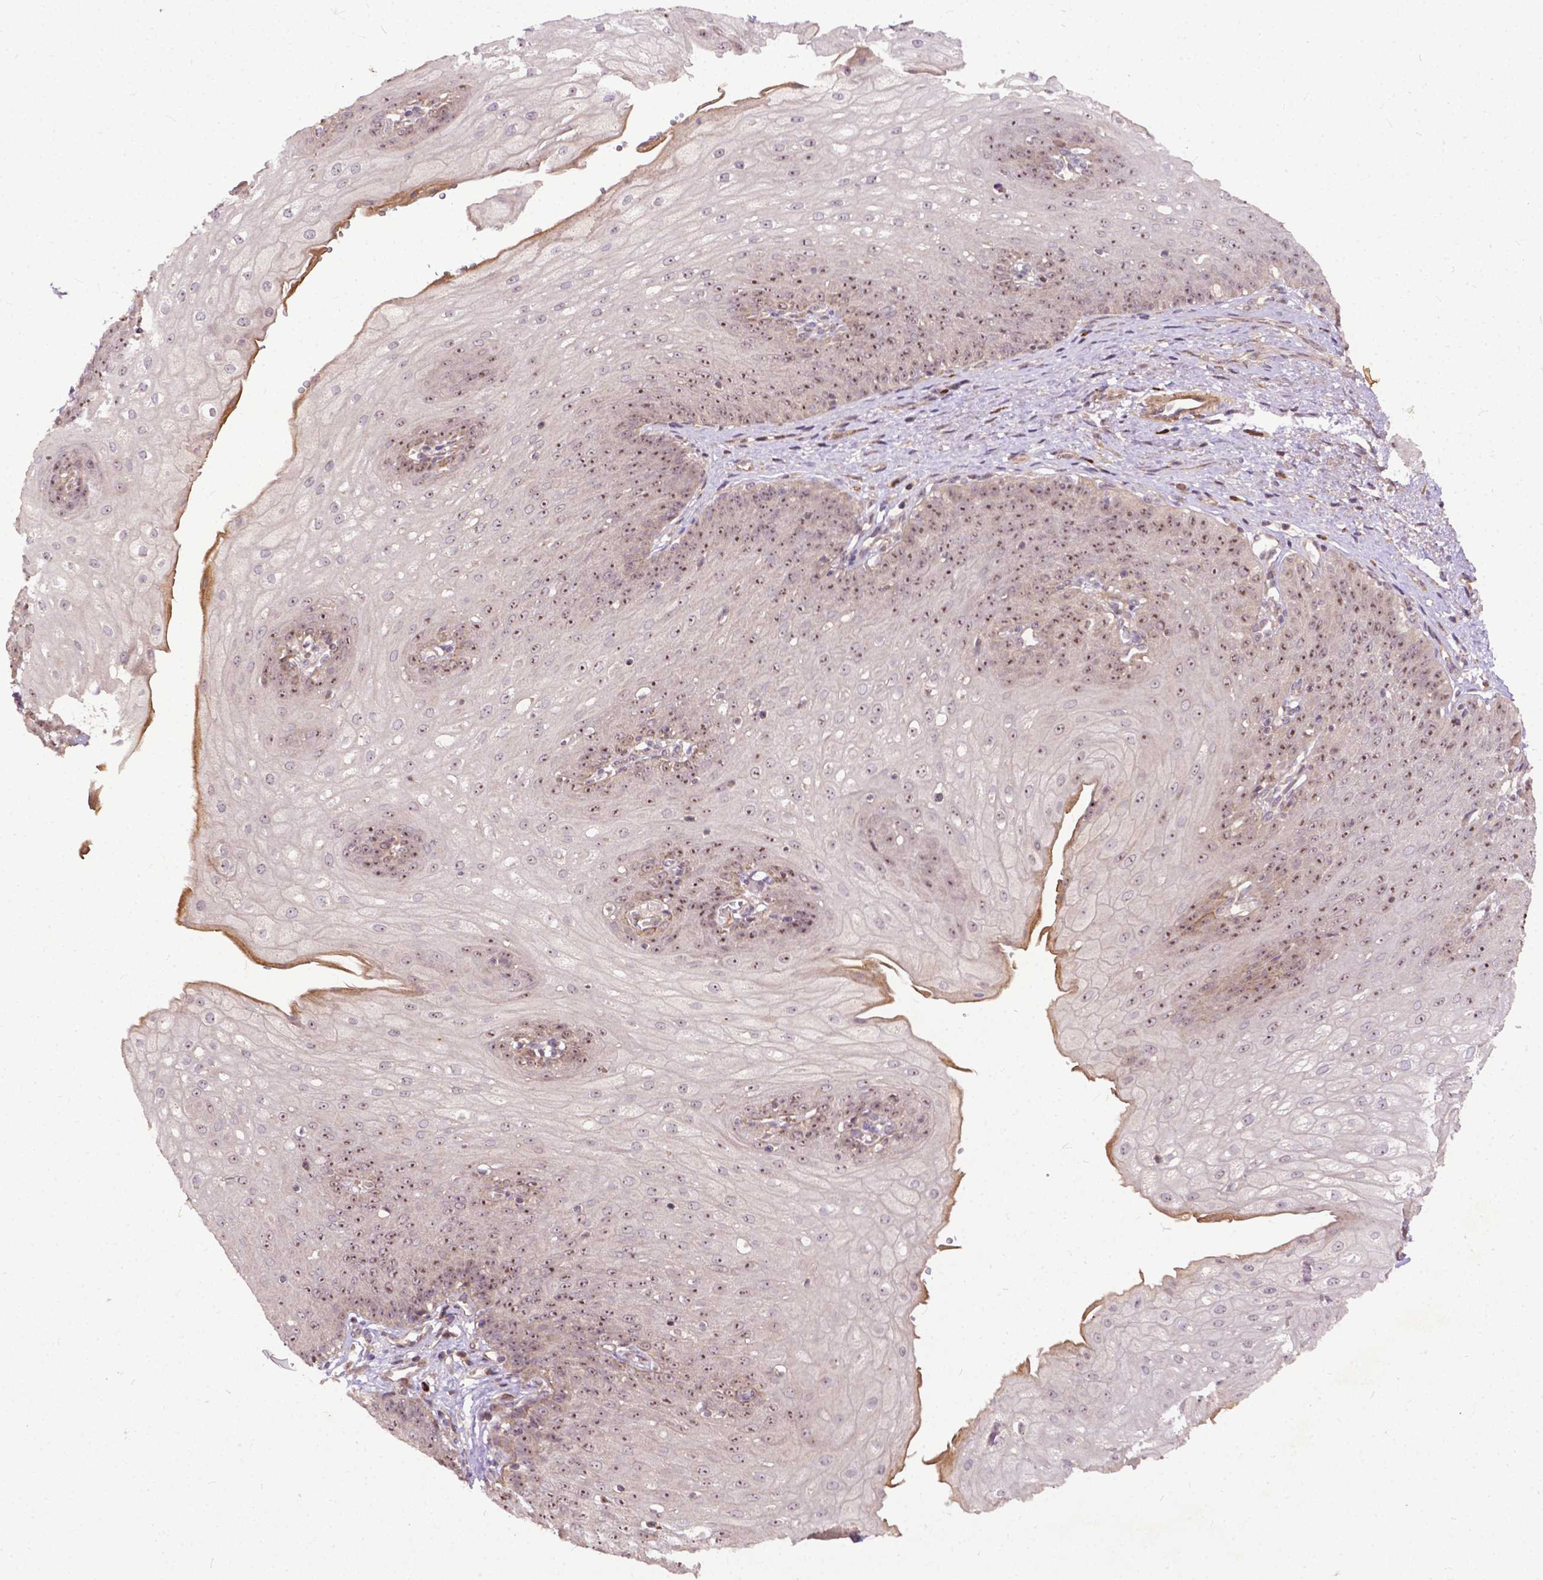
{"staining": {"intensity": "moderate", "quantity": "25%-75%", "location": "nuclear"}, "tissue": "esophagus", "cell_type": "Squamous epithelial cells", "image_type": "normal", "snomed": [{"axis": "morphology", "description": "Normal tissue, NOS"}, {"axis": "topography", "description": "Esophagus"}], "caption": "High-magnification brightfield microscopy of benign esophagus stained with DAB (3,3'-diaminobenzidine) (brown) and counterstained with hematoxylin (blue). squamous epithelial cells exhibit moderate nuclear expression is identified in approximately25%-75% of cells. (Brightfield microscopy of DAB IHC at high magnification).", "gene": "PARP3", "patient": {"sex": "male", "age": 71}}